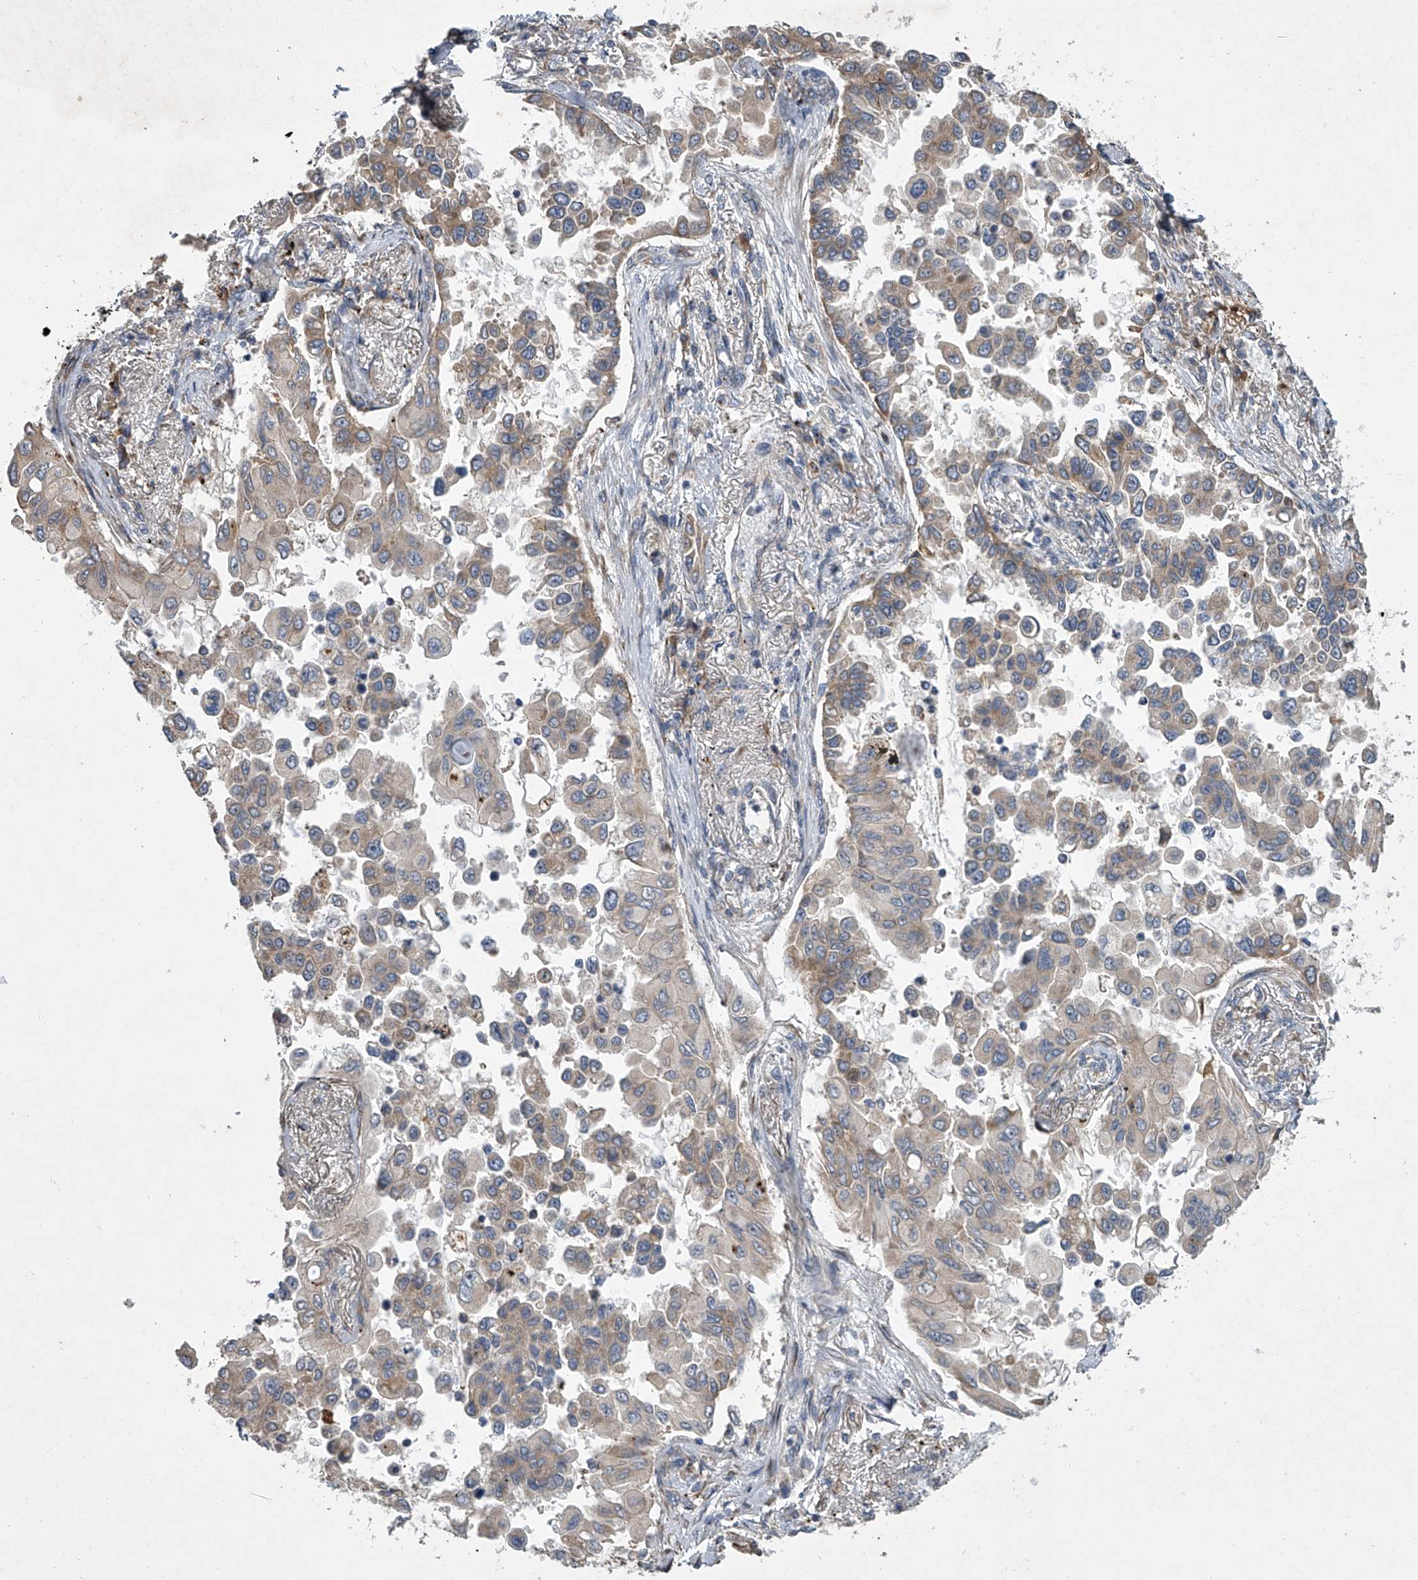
{"staining": {"intensity": "moderate", "quantity": ">75%", "location": "cytoplasmic/membranous"}, "tissue": "lung cancer", "cell_type": "Tumor cells", "image_type": "cancer", "snomed": [{"axis": "morphology", "description": "Adenocarcinoma, NOS"}, {"axis": "topography", "description": "Lung"}], "caption": "Immunohistochemistry histopathology image of human lung adenocarcinoma stained for a protein (brown), which demonstrates medium levels of moderate cytoplasmic/membranous expression in approximately >75% of tumor cells.", "gene": "DOCK9", "patient": {"sex": "female", "age": 67}}